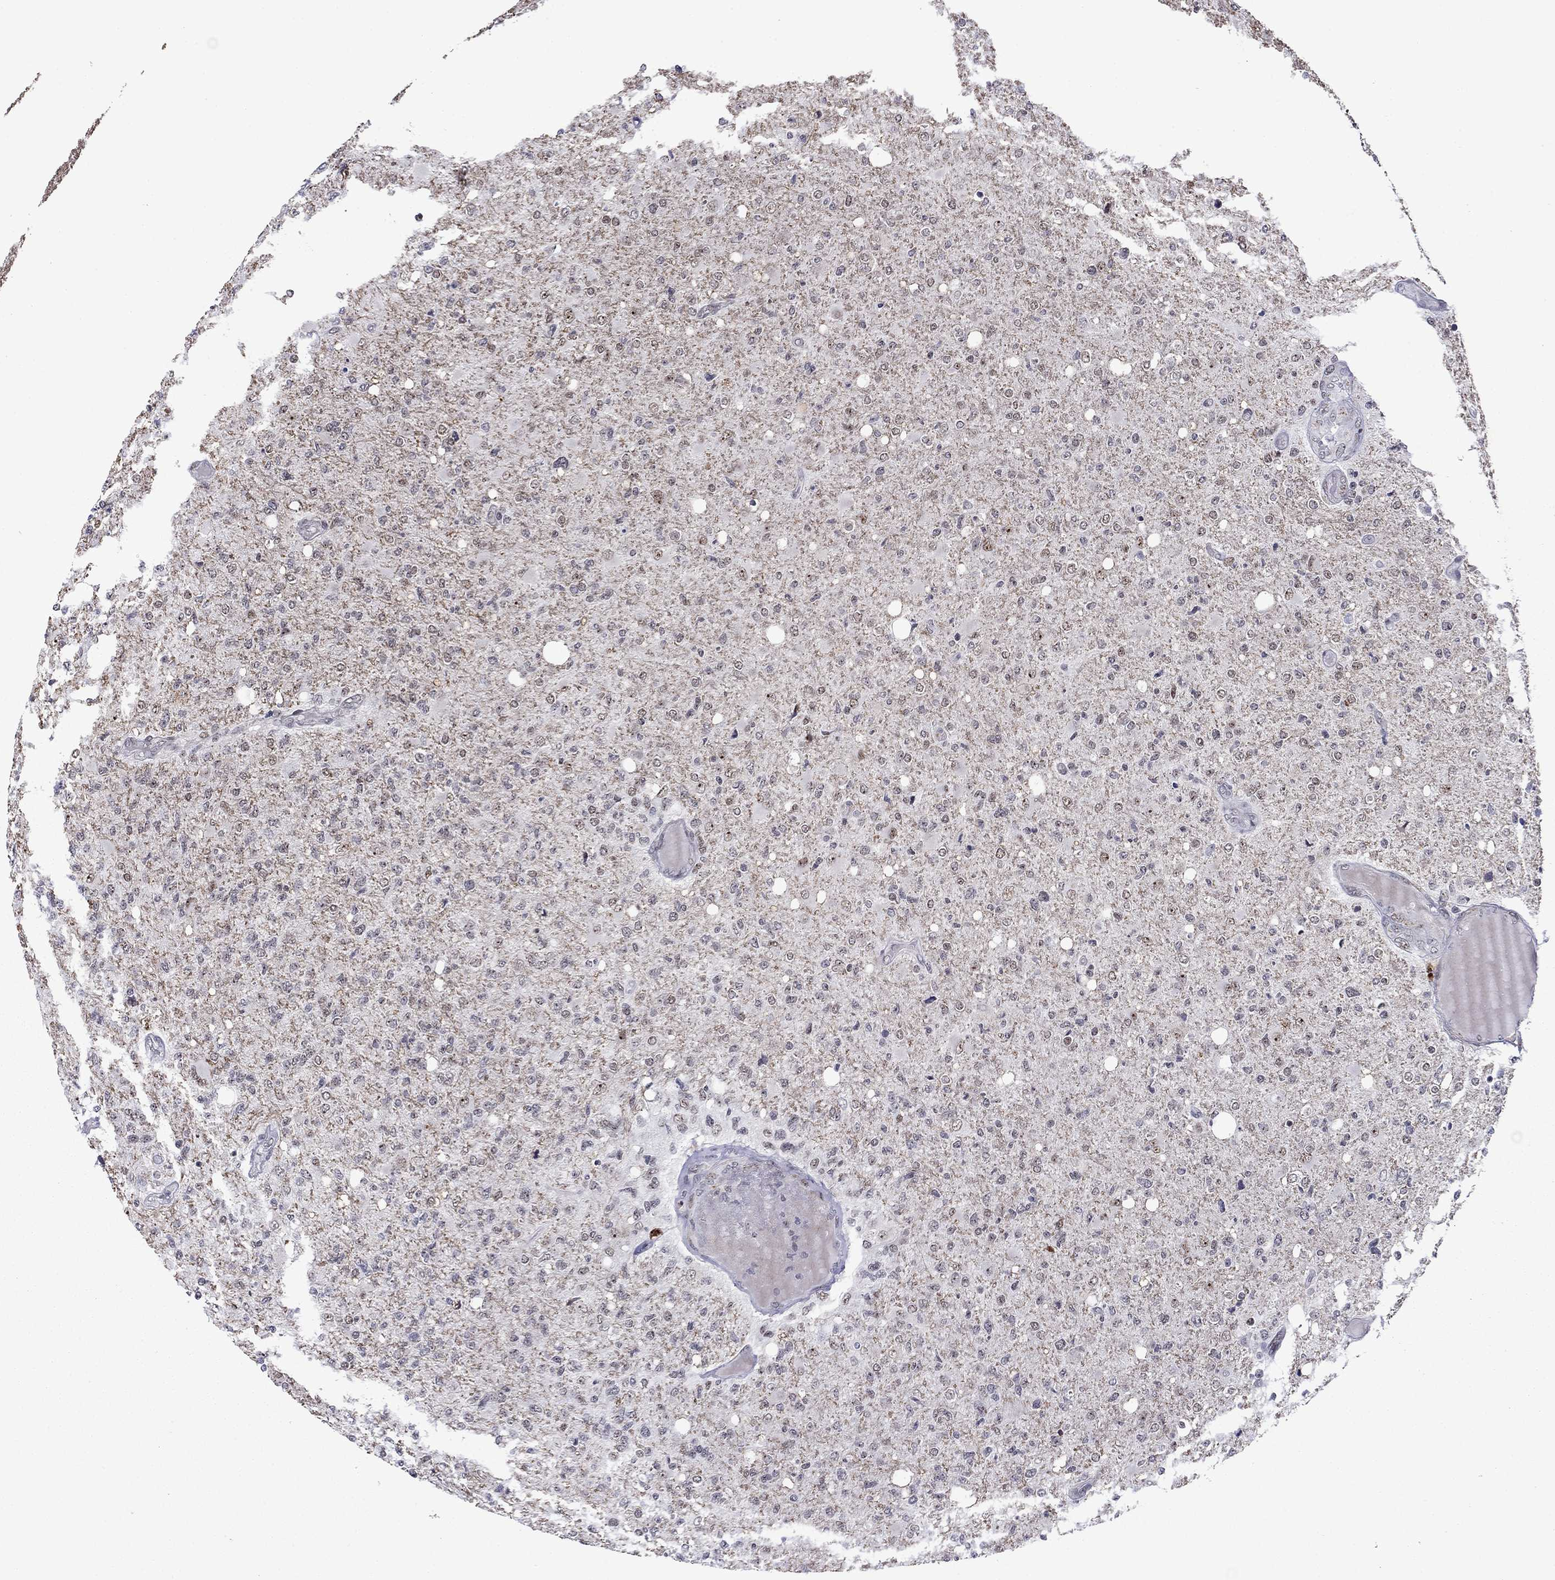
{"staining": {"intensity": "negative", "quantity": "none", "location": "none"}, "tissue": "glioma", "cell_type": "Tumor cells", "image_type": "cancer", "snomed": [{"axis": "morphology", "description": "Glioma, malignant, High grade"}, {"axis": "topography", "description": "Cerebral cortex"}], "caption": "Human glioma stained for a protein using immunohistochemistry (IHC) exhibits no staining in tumor cells.", "gene": "SURF2", "patient": {"sex": "male", "age": 70}}